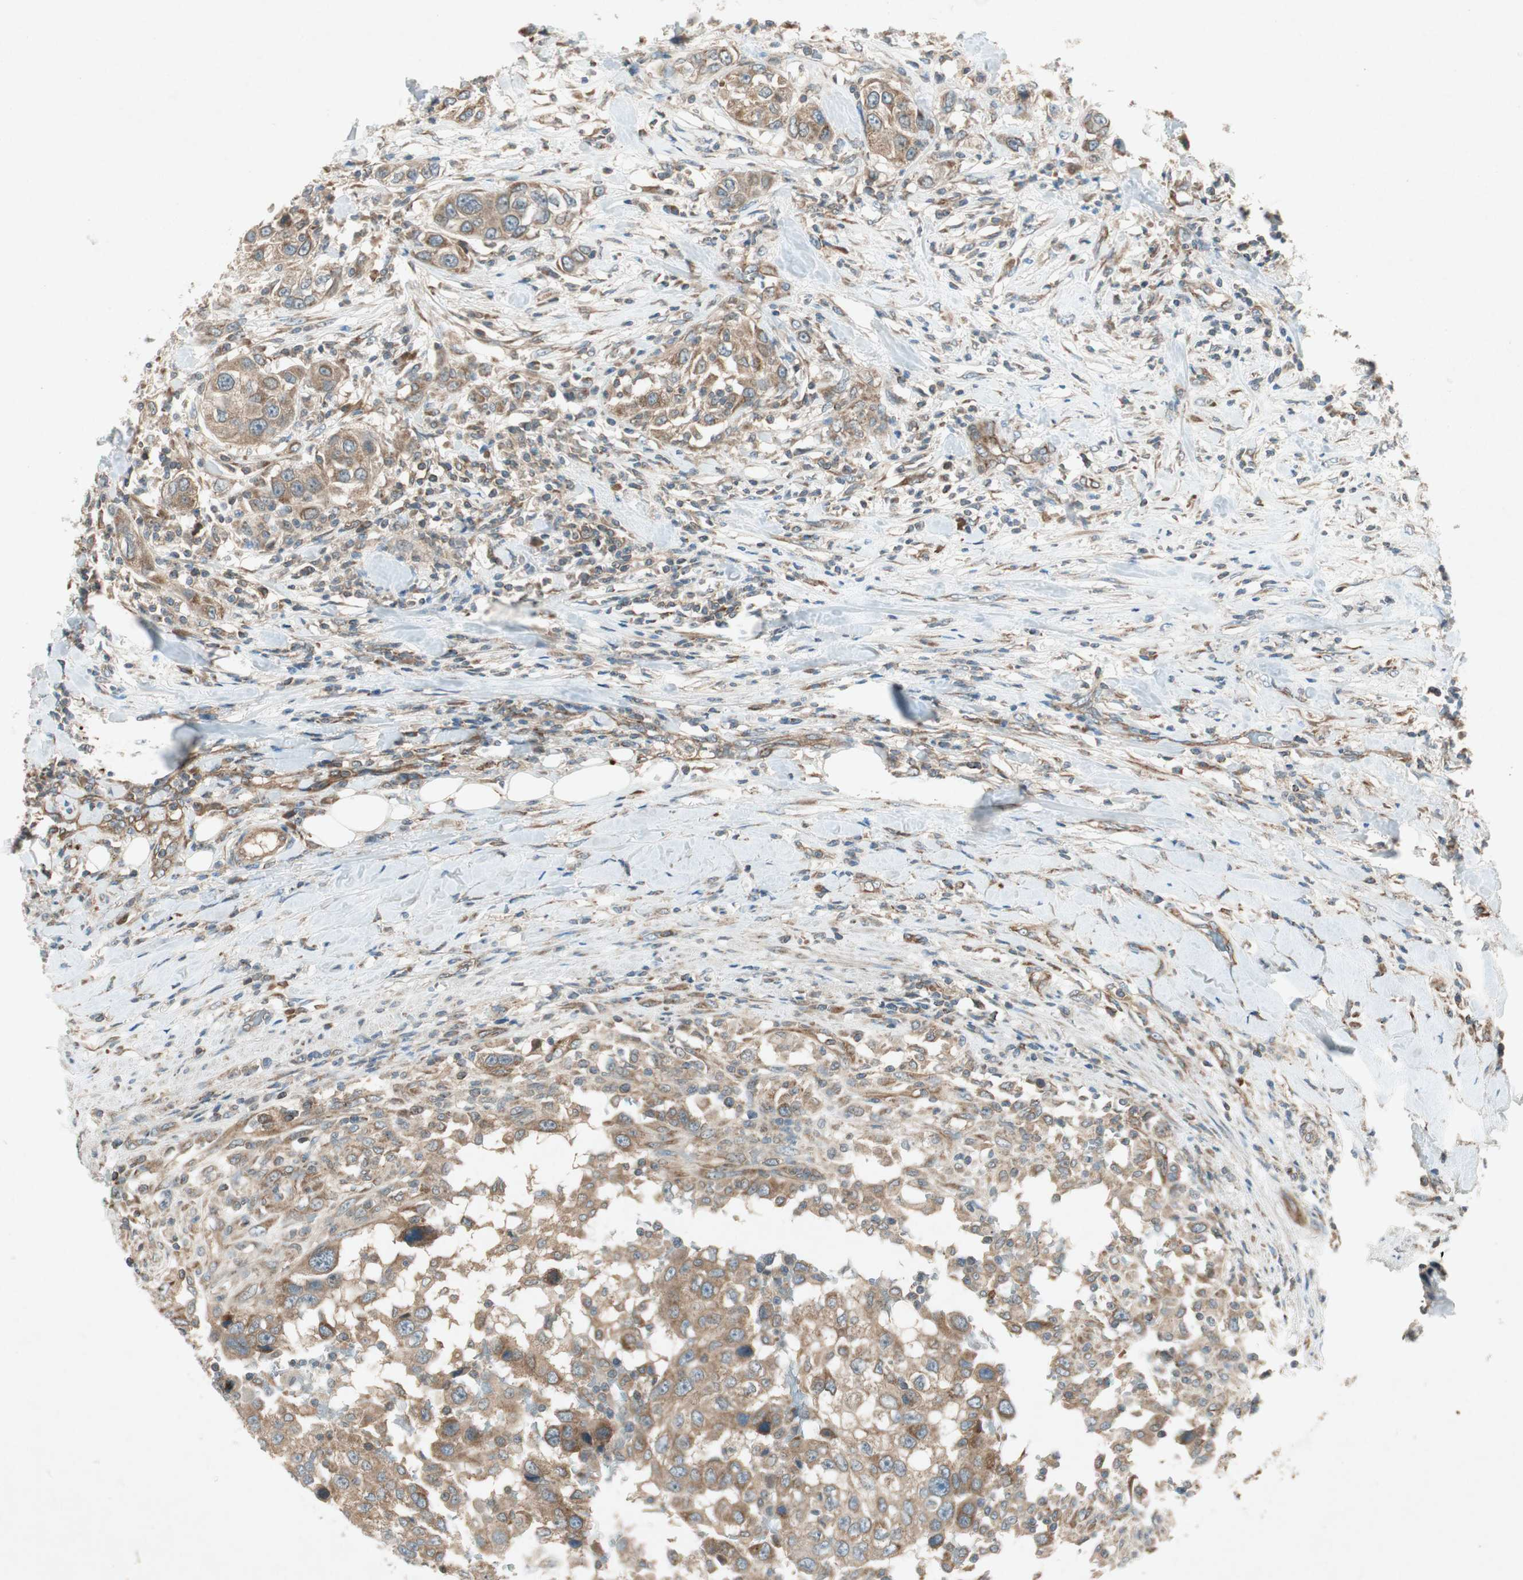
{"staining": {"intensity": "moderate", "quantity": ">75%", "location": "cytoplasmic/membranous"}, "tissue": "urothelial cancer", "cell_type": "Tumor cells", "image_type": "cancer", "snomed": [{"axis": "morphology", "description": "Urothelial carcinoma, High grade"}, {"axis": "topography", "description": "Urinary bladder"}], "caption": "Tumor cells show moderate cytoplasmic/membranous staining in approximately >75% of cells in urothelial cancer.", "gene": "CHADL", "patient": {"sex": "female", "age": 80}}